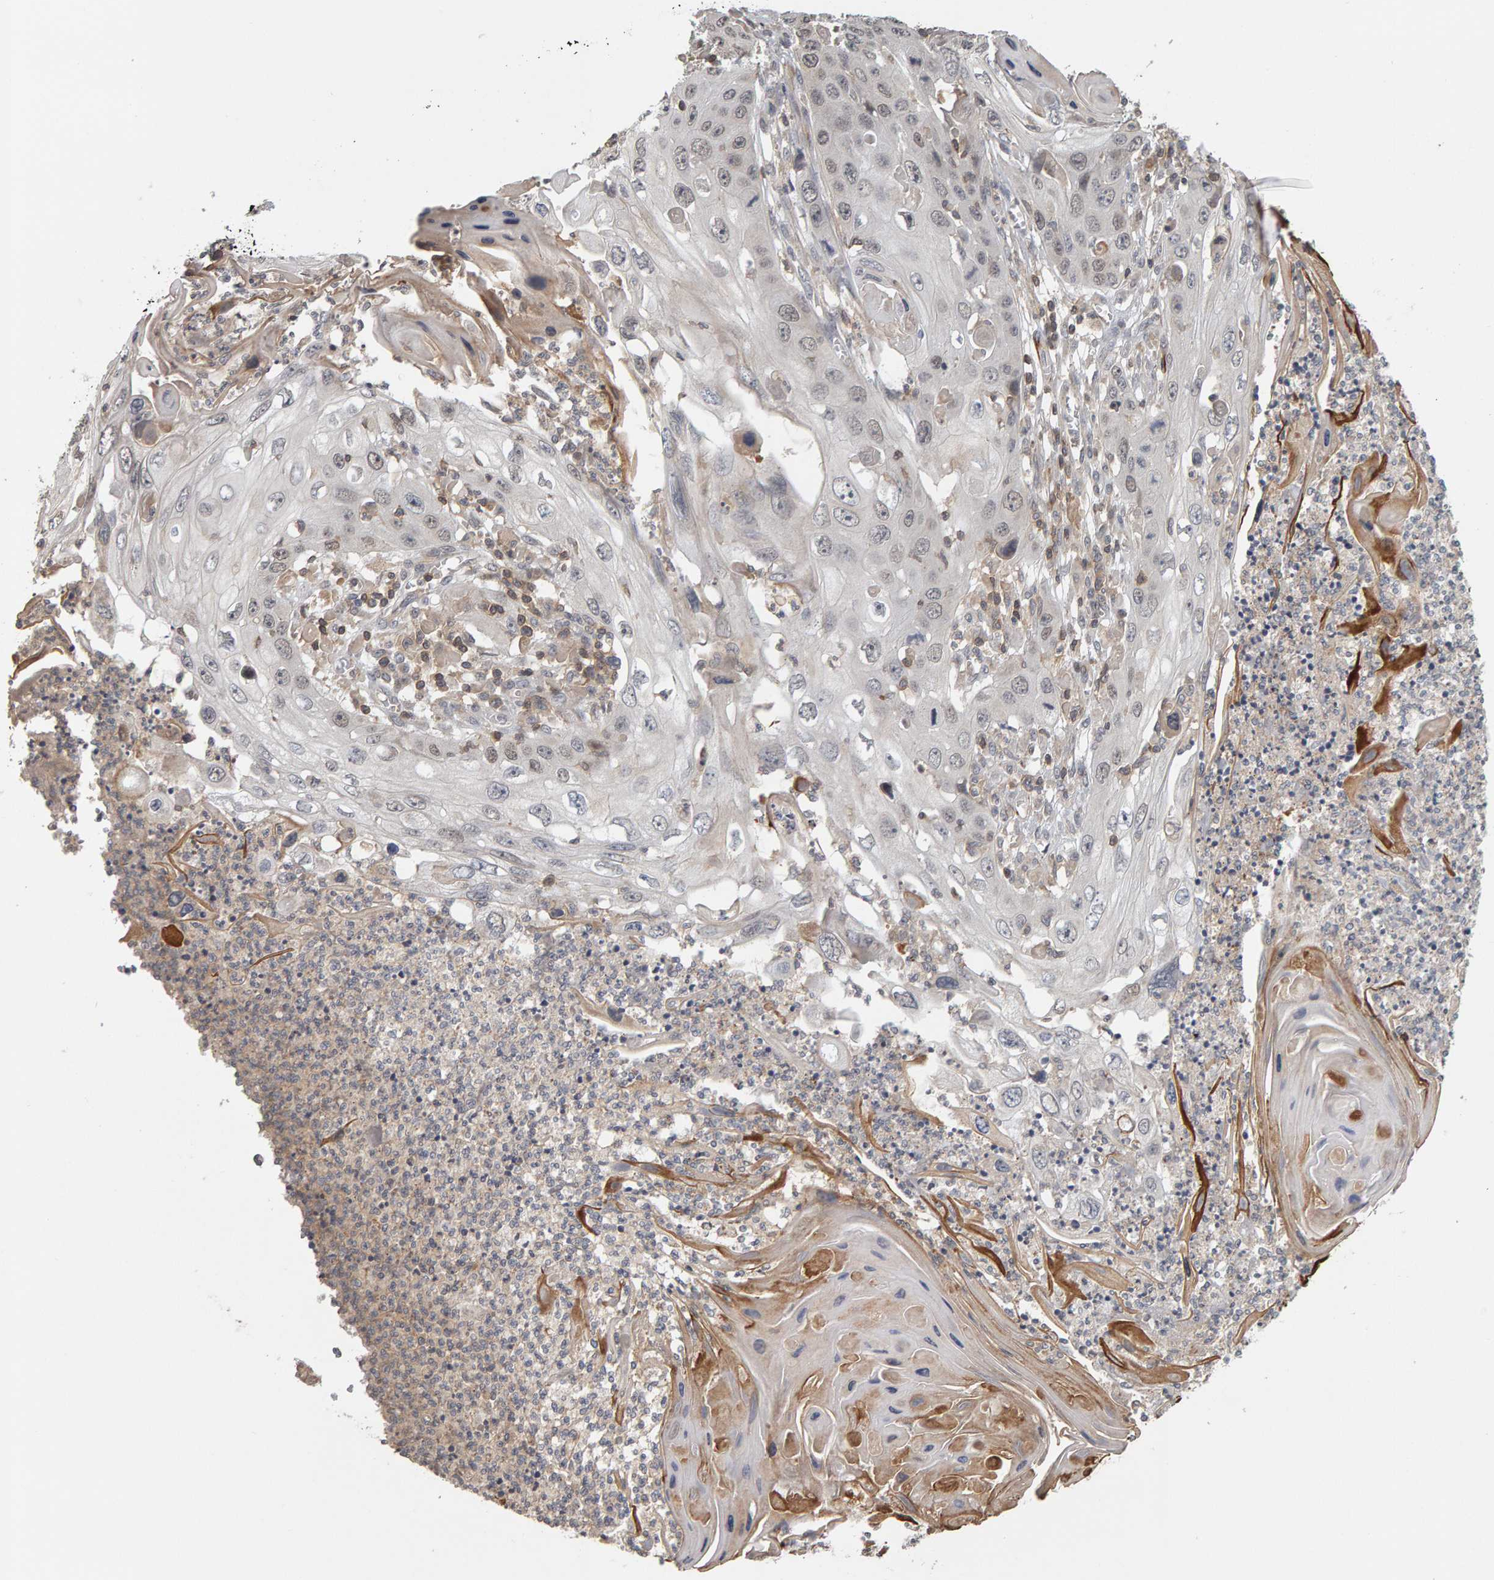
{"staining": {"intensity": "weak", "quantity": "<25%", "location": "nuclear"}, "tissue": "skin cancer", "cell_type": "Tumor cells", "image_type": "cancer", "snomed": [{"axis": "morphology", "description": "Squamous cell carcinoma, NOS"}, {"axis": "topography", "description": "Skin"}], "caption": "DAB immunohistochemical staining of human skin squamous cell carcinoma shows no significant expression in tumor cells.", "gene": "TEFM", "patient": {"sex": "male", "age": 55}}